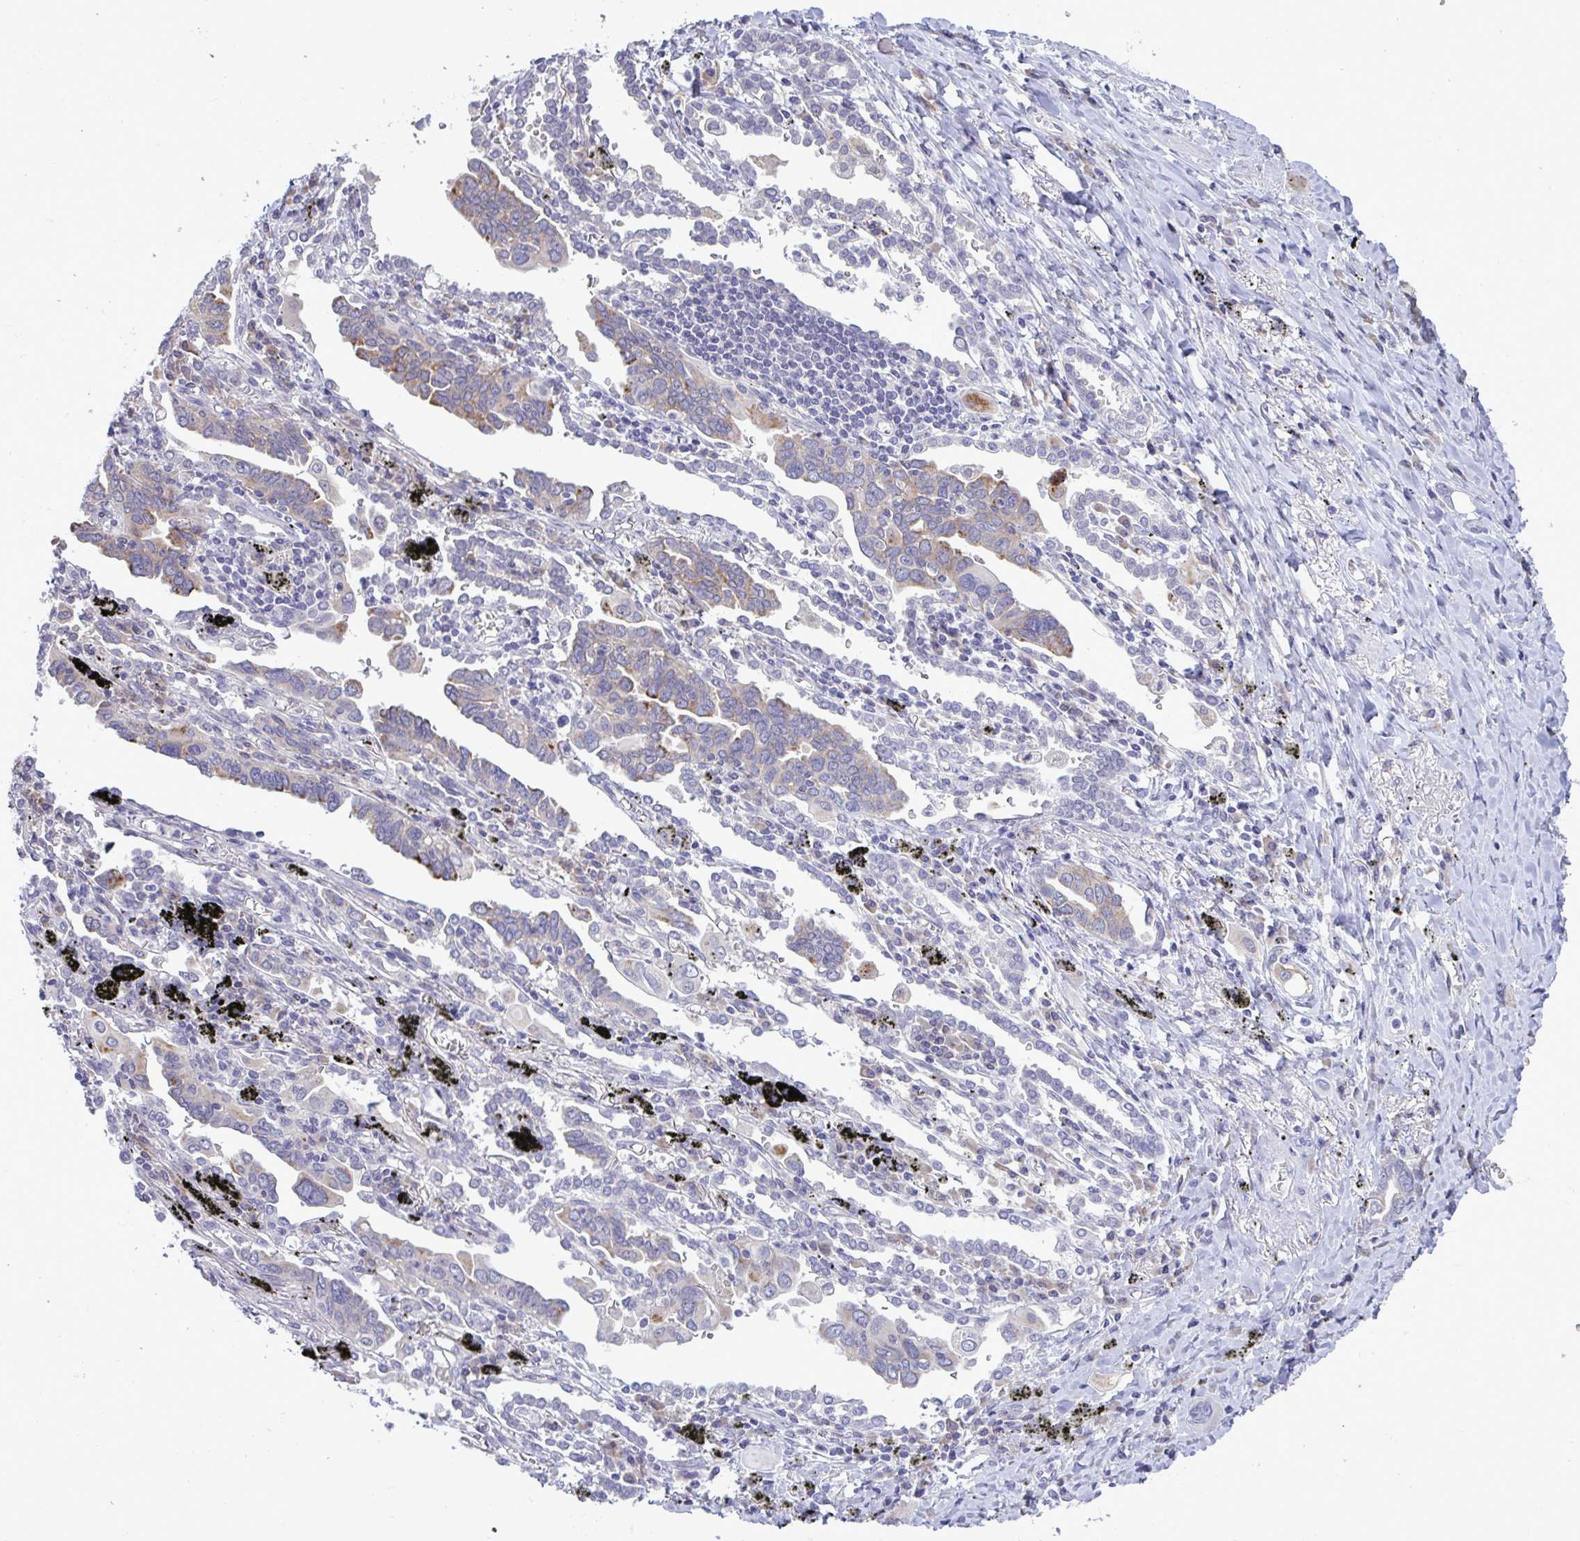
{"staining": {"intensity": "moderate", "quantity": "<25%", "location": "cytoplasmic/membranous"}, "tissue": "lung cancer", "cell_type": "Tumor cells", "image_type": "cancer", "snomed": [{"axis": "morphology", "description": "Adenocarcinoma, NOS"}, {"axis": "topography", "description": "Lung"}], "caption": "Protein analysis of lung cancer tissue exhibits moderate cytoplasmic/membranous expression in approximately <25% of tumor cells.", "gene": "TMEM41A", "patient": {"sex": "male", "age": 76}}